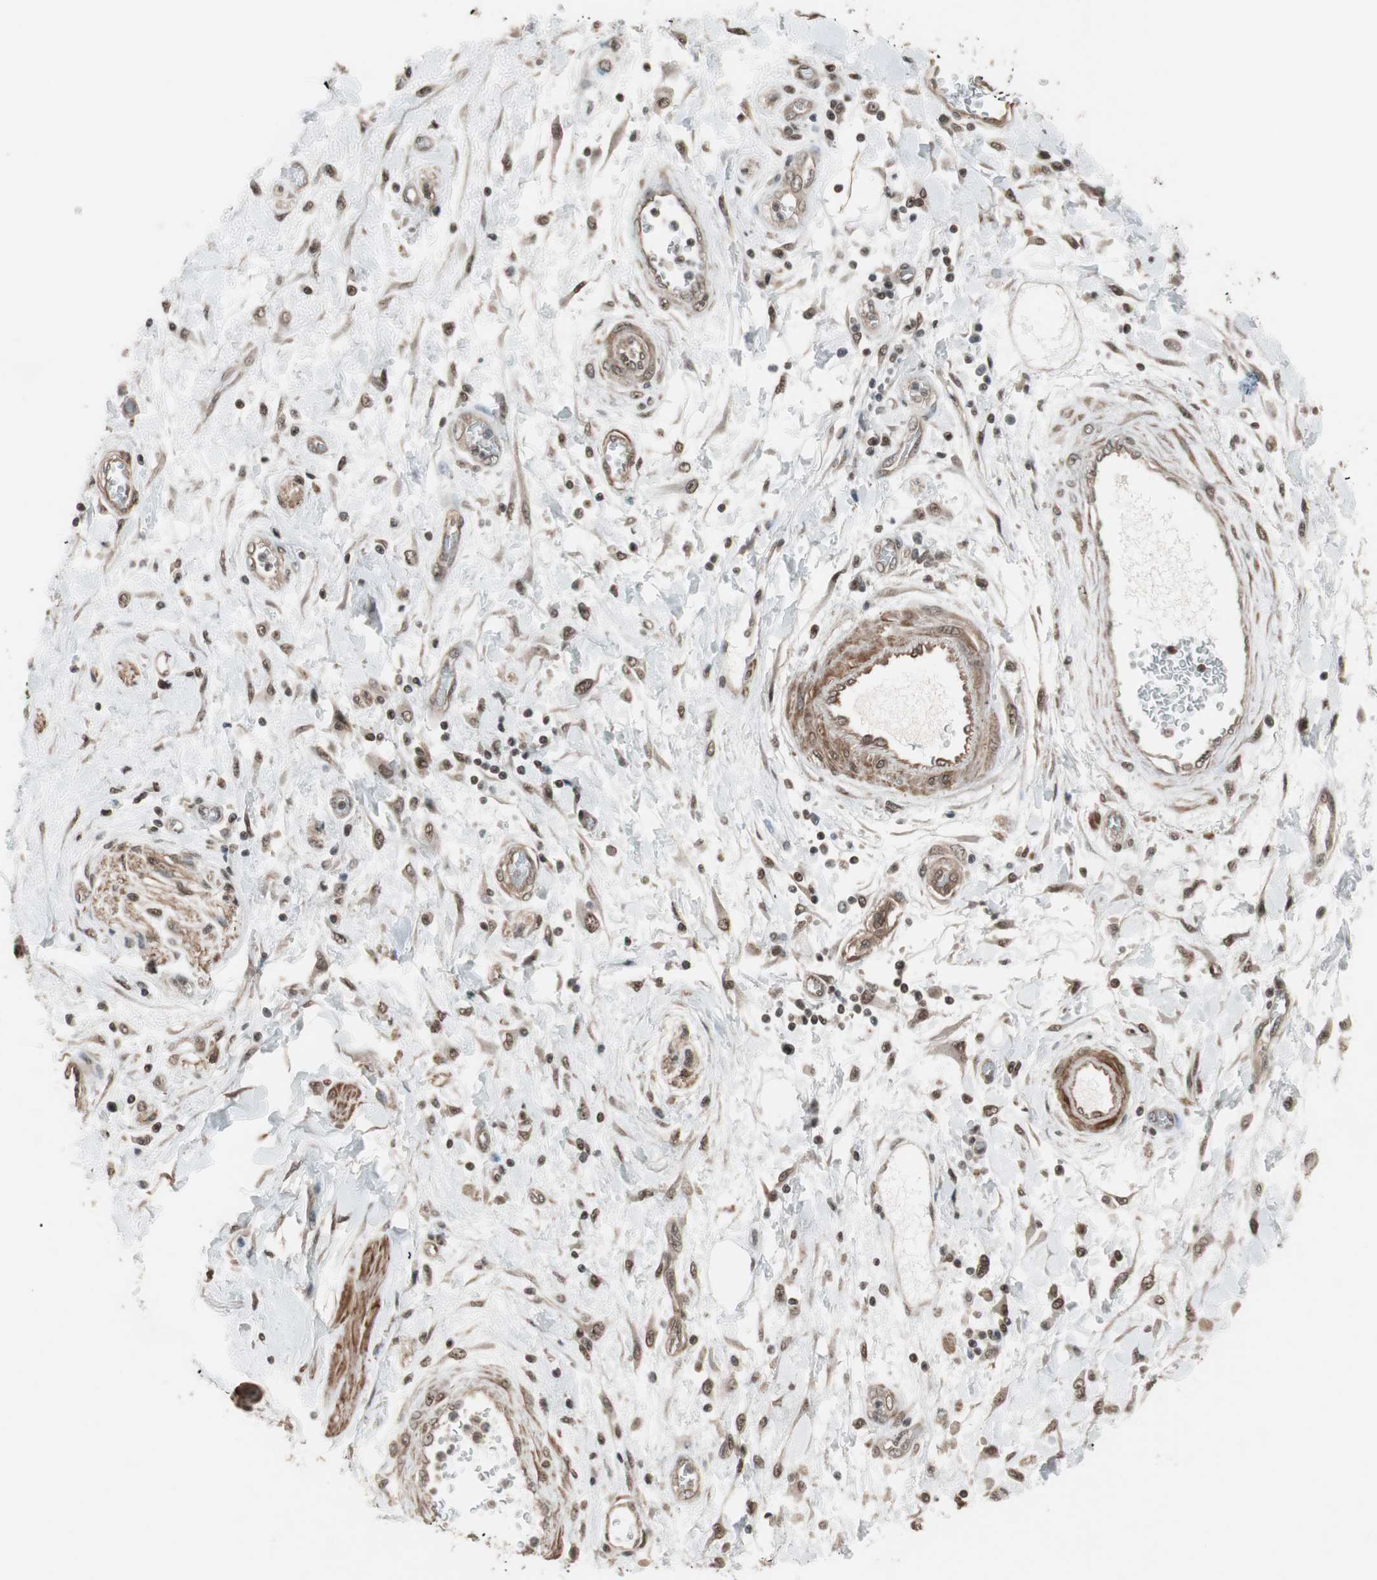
{"staining": {"intensity": "weak", "quantity": "25%-75%", "location": "cytoplasmic/membranous"}, "tissue": "pancreatic cancer", "cell_type": "Tumor cells", "image_type": "cancer", "snomed": [{"axis": "morphology", "description": "Adenocarcinoma, NOS"}, {"axis": "topography", "description": "Pancreas"}], "caption": "Adenocarcinoma (pancreatic) stained with a protein marker shows weak staining in tumor cells.", "gene": "DRAP1", "patient": {"sex": "female", "age": 70}}